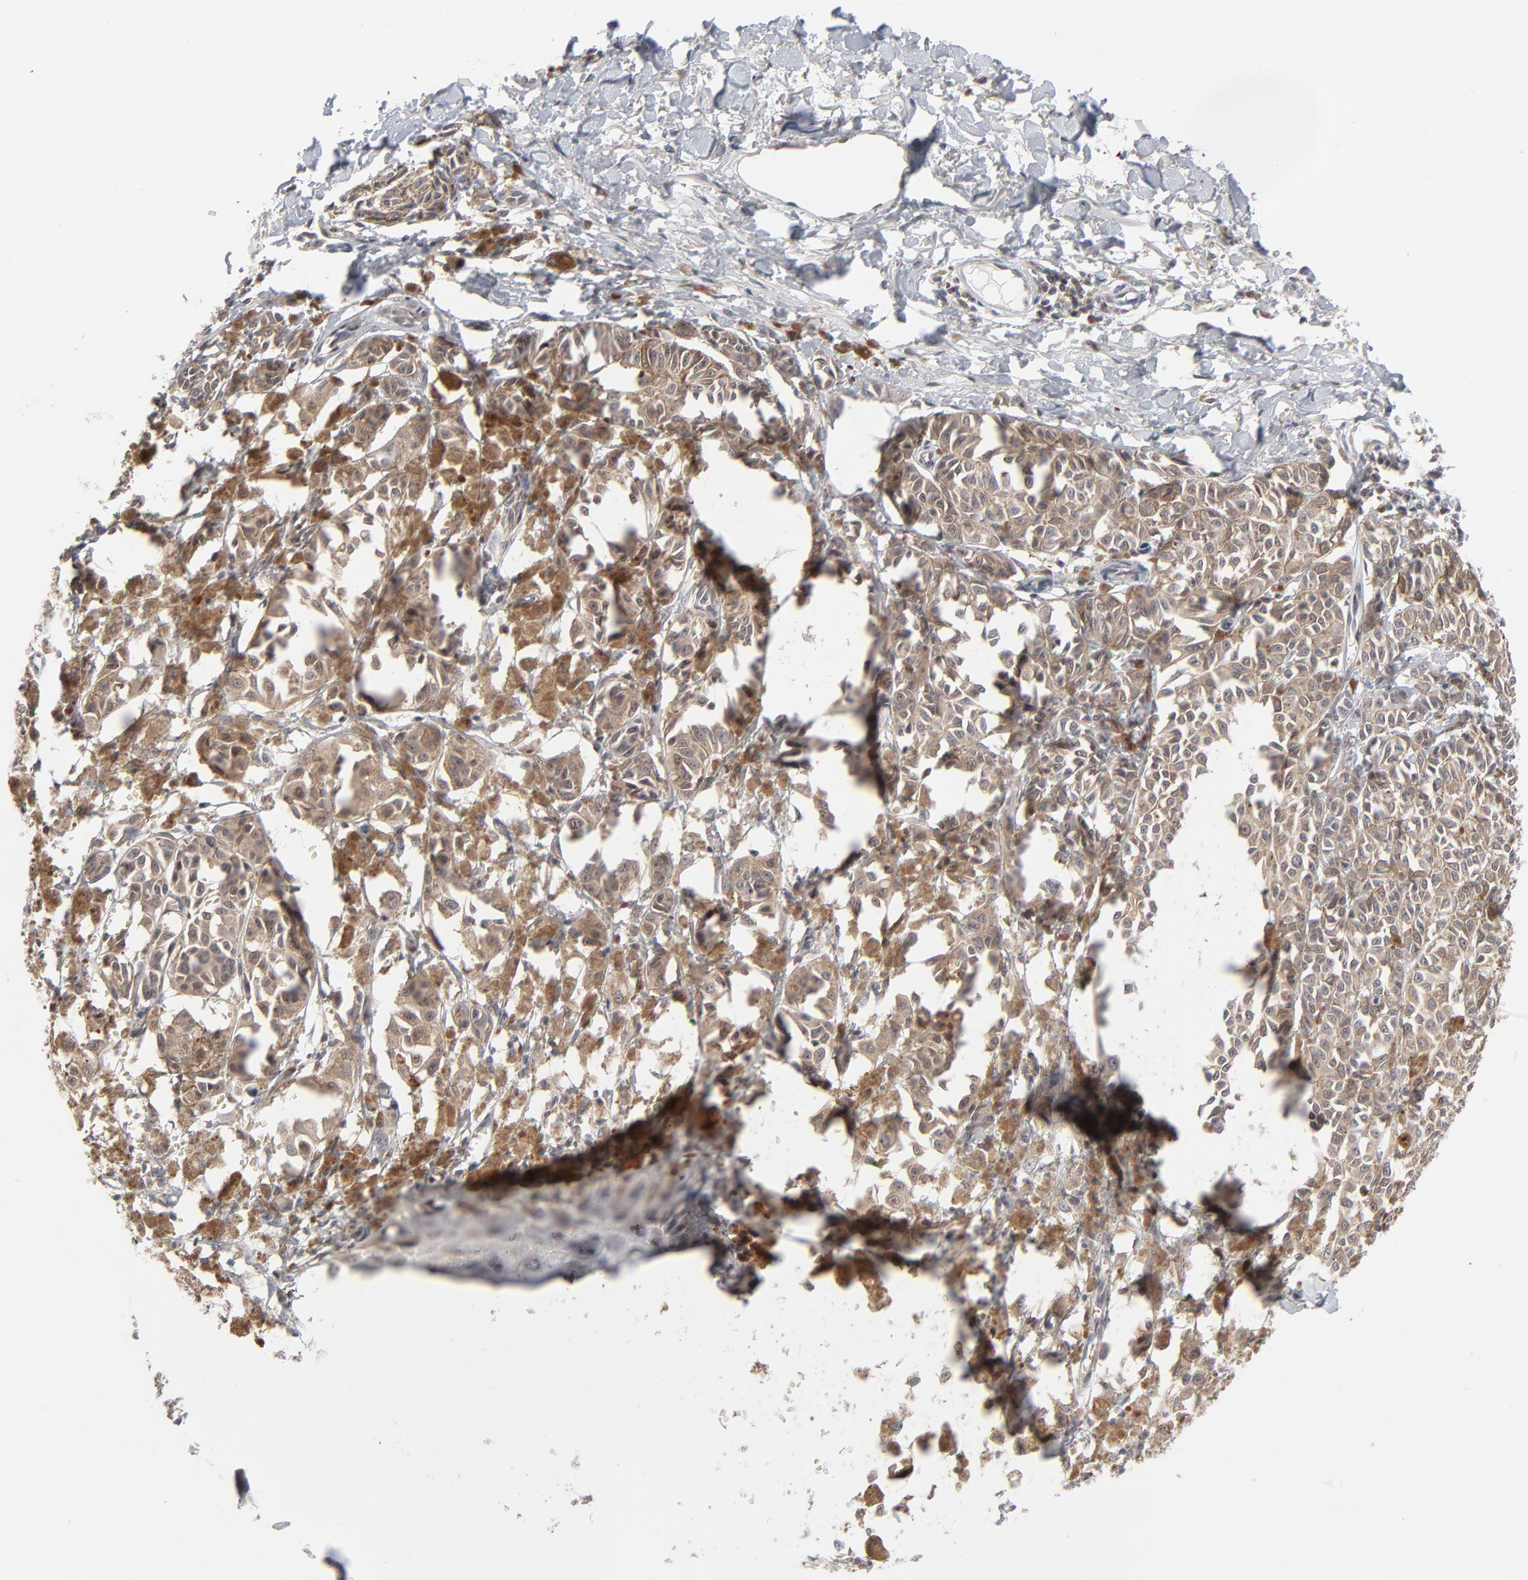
{"staining": {"intensity": "weak", "quantity": ">75%", "location": "cytoplasmic/membranous"}, "tissue": "melanoma", "cell_type": "Tumor cells", "image_type": "cancer", "snomed": [{"axis": "morphology", "description": "Malignant melanoma, NOS"}, {"axis": "topography", "description": "Skin"}], "caption": "Protein expression analysis of human malignant melanoma reveals weak cytoplasmic/membranous expression in approximately >75% of tumor cells.", "gene": "RPS6KB1", "patient": {"sex": "male", "age": 76}}